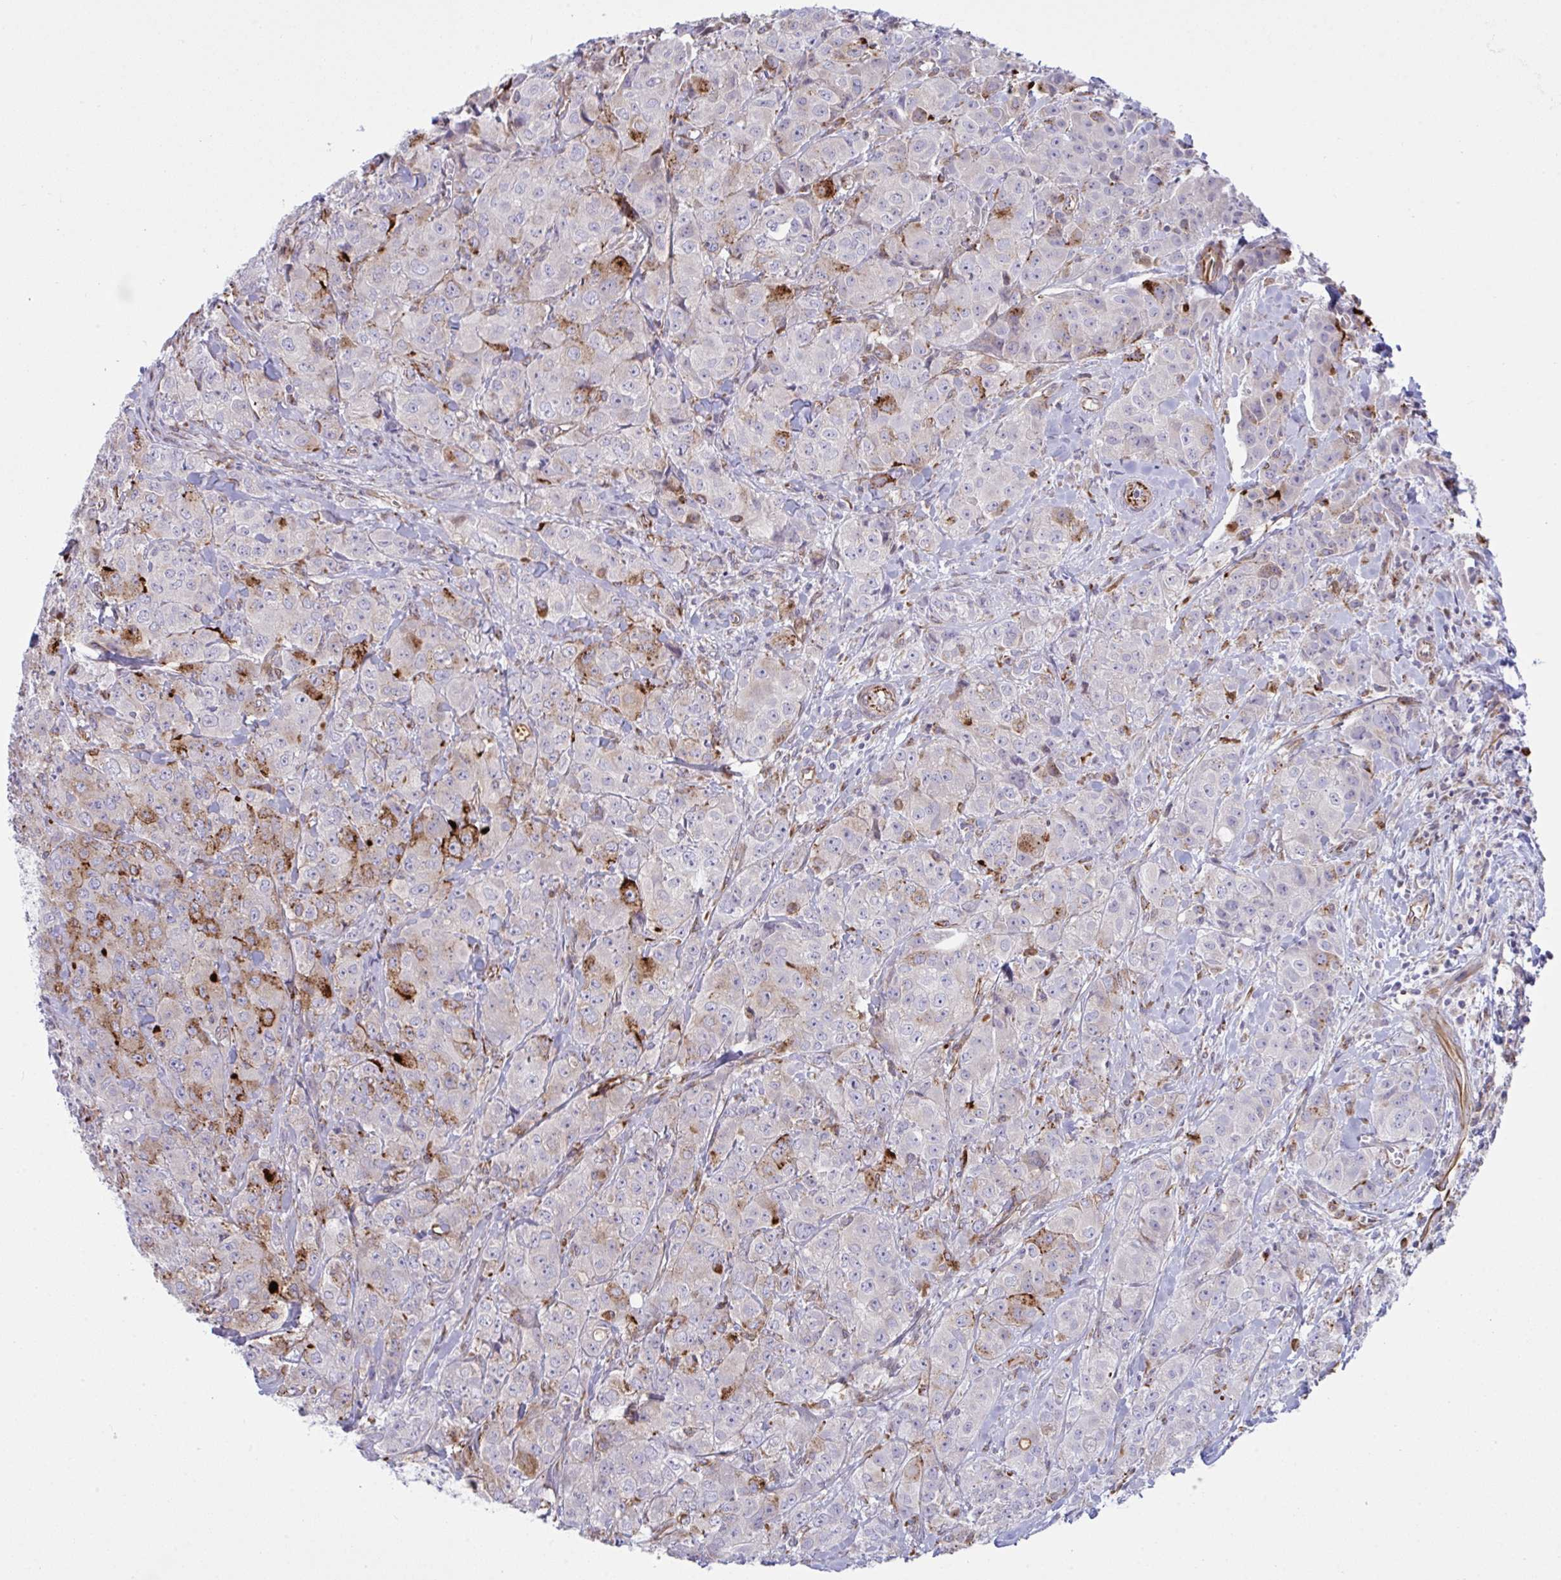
{"staining": {"intensity": "moderate", "quantity": "<25%", "location": "cytoplasmic/membranous"}, "tissue": "breast cancer", "cell_type": "Tumor cells", "image_type": "cancer", "snomed": [{"axis": "morphology", "description": "Normal tissue, NOS"}, {"axis": "morphology", "description": "Duct carcinoma"}, {"axis": "topography", "description": "Breast"}], "caption": "This micrograph shows IHC staining of human breast cancer, with low moderate cytoplasmic/membranous expression in about <25% of tumor cells.", "gene": "DCBLD1", "patient": {"sex": "female", "age": 43}}